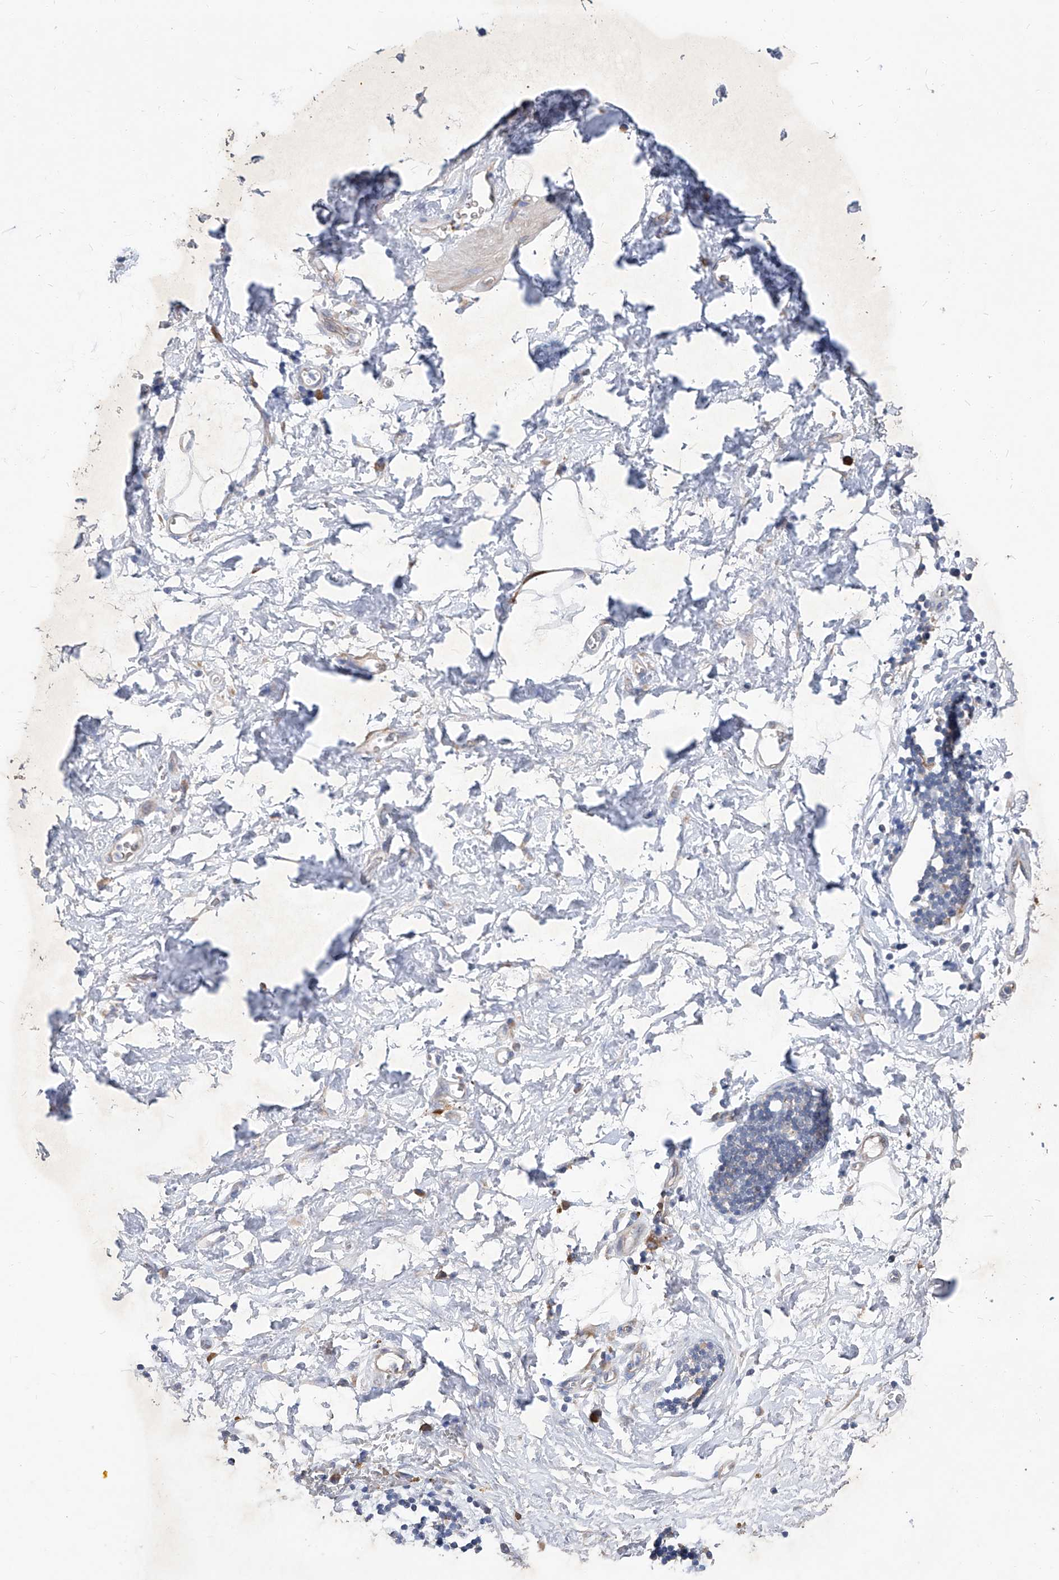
{"staining": {"intensity": "negative", "quantity": "none", "location": "none"}, "tissue": "adipose tissue", "cell_type": "Adipocytes", "image_type": "normal", "snomed": [{"axis": "morphology", "description": "Normal tissue, NOS"}, {"axis": "morphology", "description": "Adenocarcinoma, NOS"}, {"axis": "topography", "description": "Pancreas"}, {"axis": "topography", "description": "Peripheral nerve tissue"}], "caption": "An immunohistochemistry (IHC) image of normal adipose tissue is shown. There is no staining in adipocytes of adipose tissue.", "gene": "EPHA8", "patient": {"sex": "male", "age": 59}}